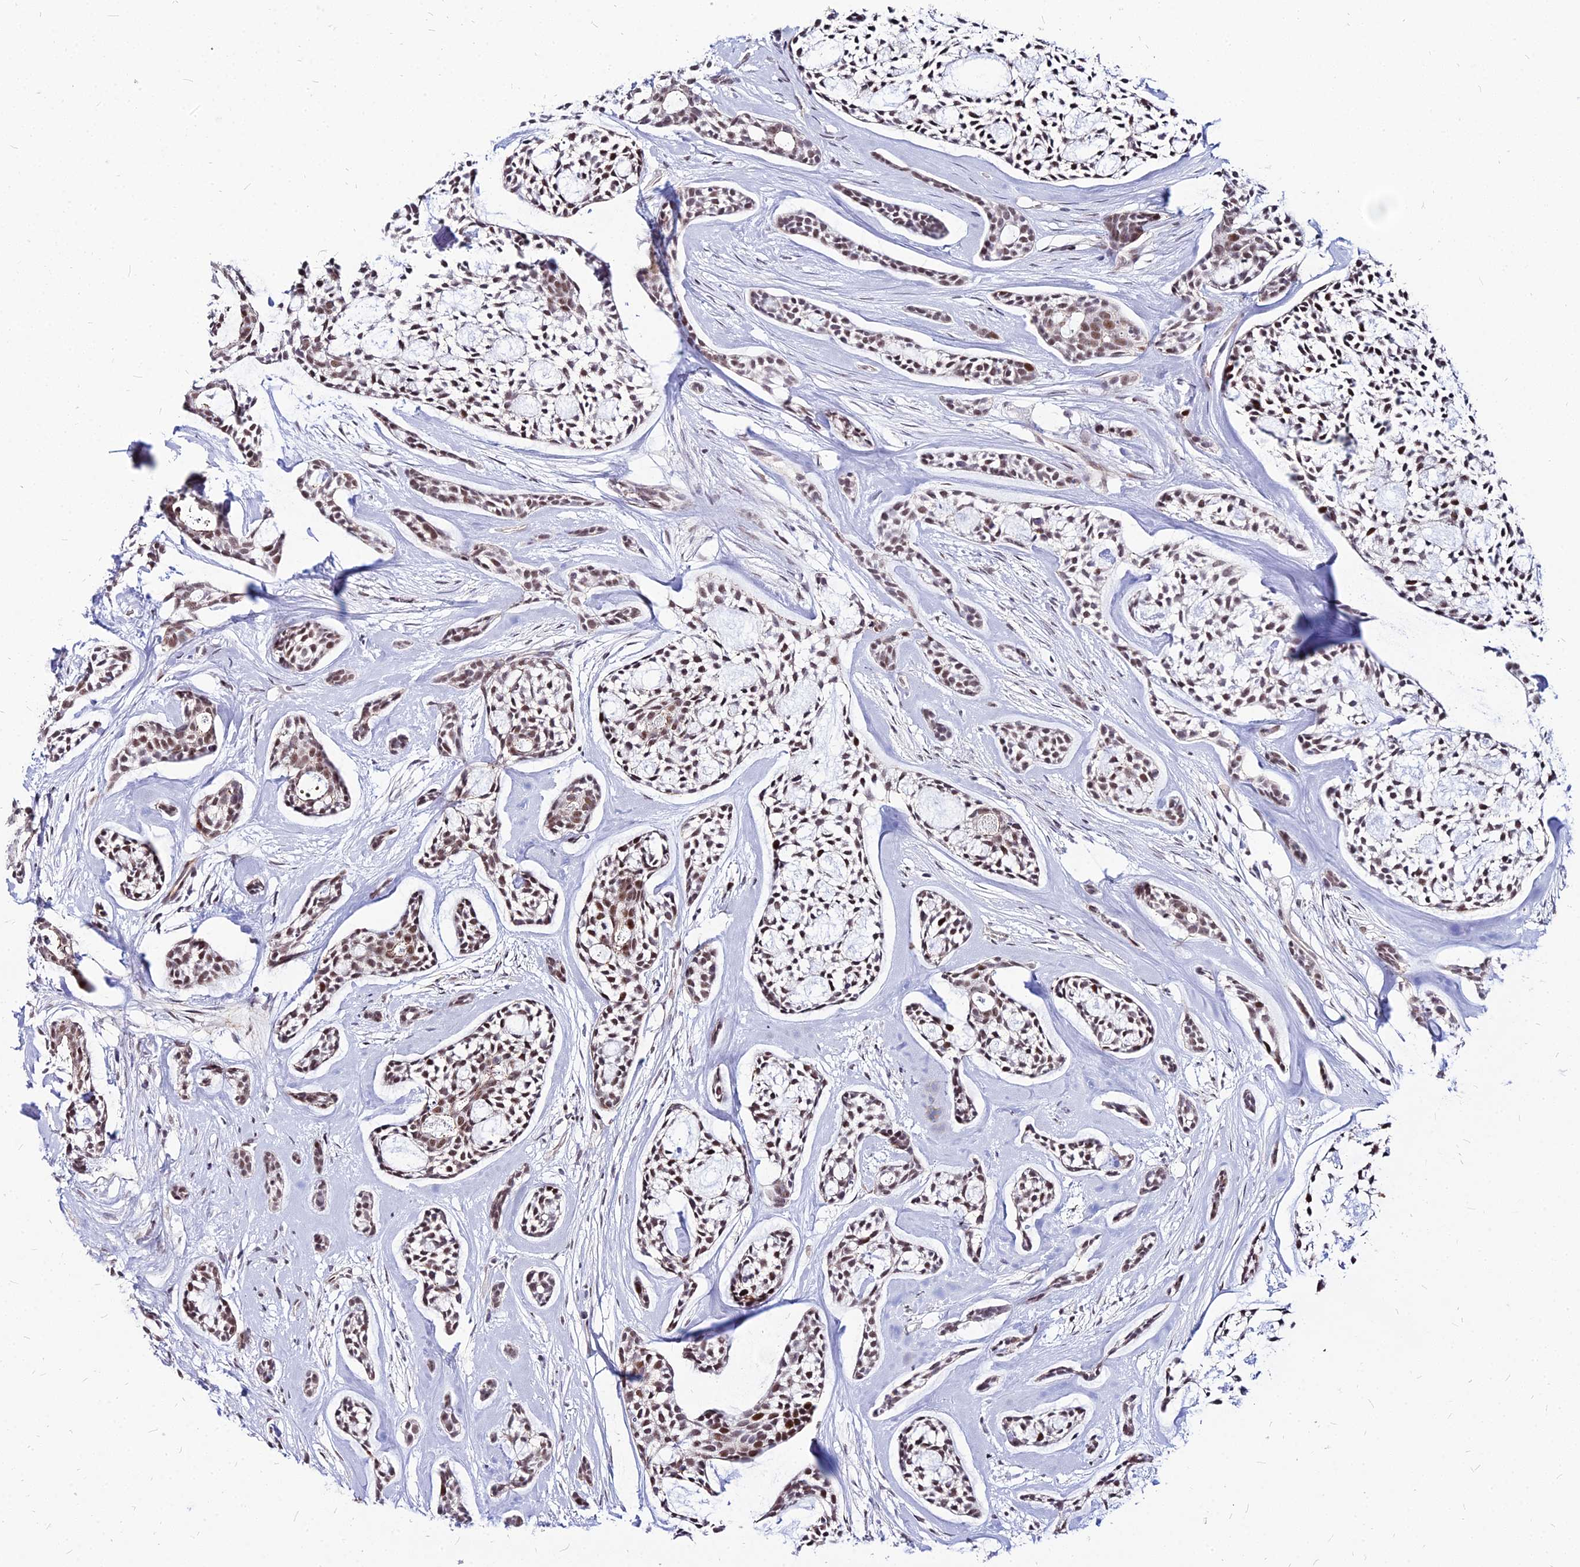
{"staining": {"intensity": "moderate", "quantity": ">75%", "location": "nuclear"}, "tissue": "head and neck cancer", "cell_type": "Tumor cells", "image_type": "cancer", "snomed": [{"axis": "morphology", "description": "Adenocarcinoma, NOS"}, {"axis": "topography", "description": "Subcutis"}, {"axis": "topography", "description": "Head-Neck"}], "caption": "Protein expression analysis of head and neck cancer shows moderate nuclear expression in about >75% of tumor cells.", "gene": "FDX2", "patient": {"sex": "female", "age": 73}}